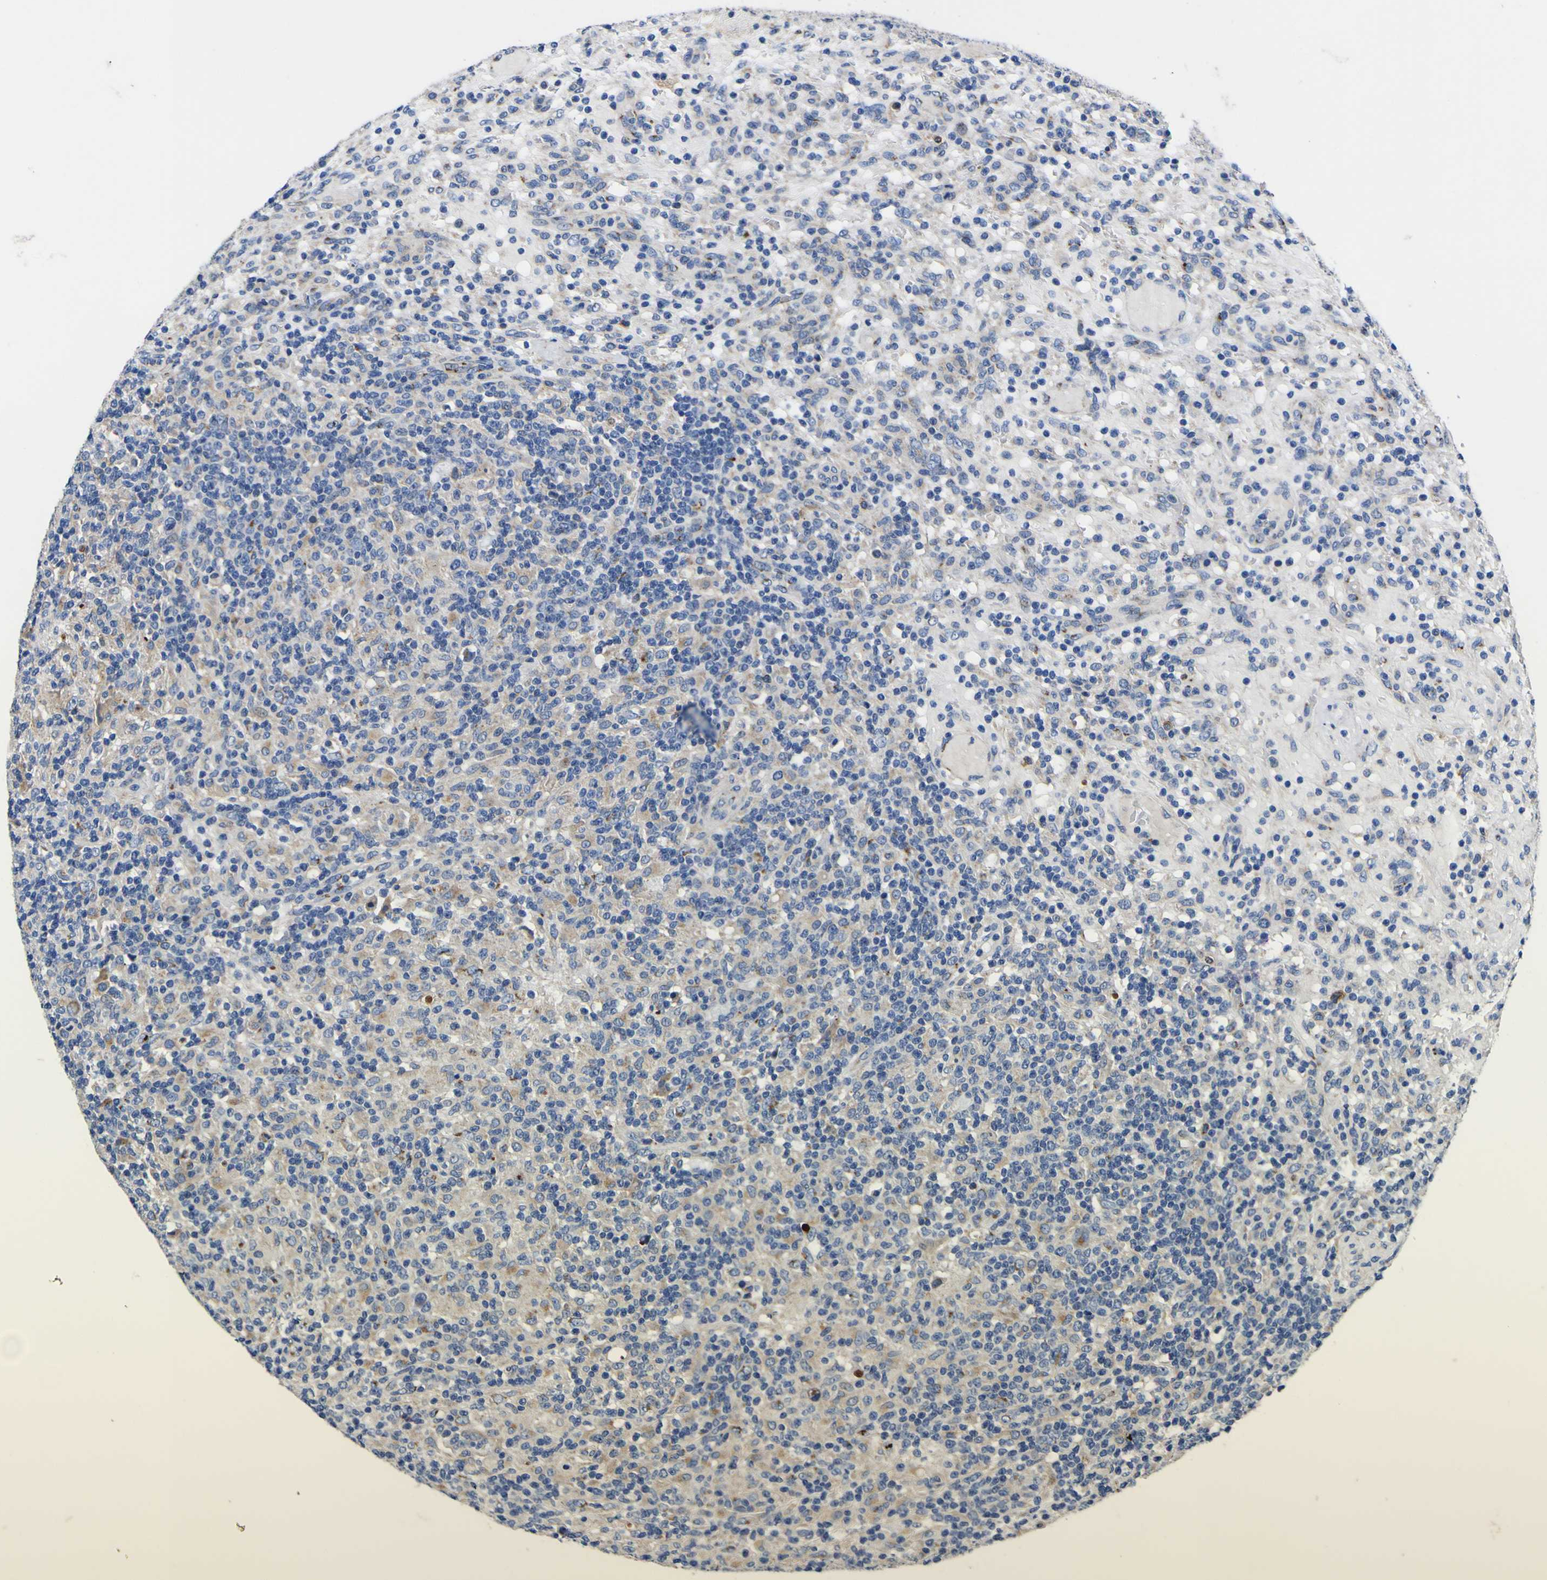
{"staining": {"intensity": "moderate", "quantity": "<25%", "location": "cytoplasmic/membranous"}, "tissue": "lymphoma", "cell_type": "Tumor cells", "image_type": "cancer", "snomed": [{"axis": "morphology", "description": "Hodgkin's disease, NOS"}, {"axis": "topography", "description": "Lymph node"}], "caption": "Human lymphoma stained for a protein (brown) shows moderate cytoplasmic/membranous positive staining in about <25% of tumor cells.", "gene": "COA1", "patient": {"sex": "male", "age": 70}}